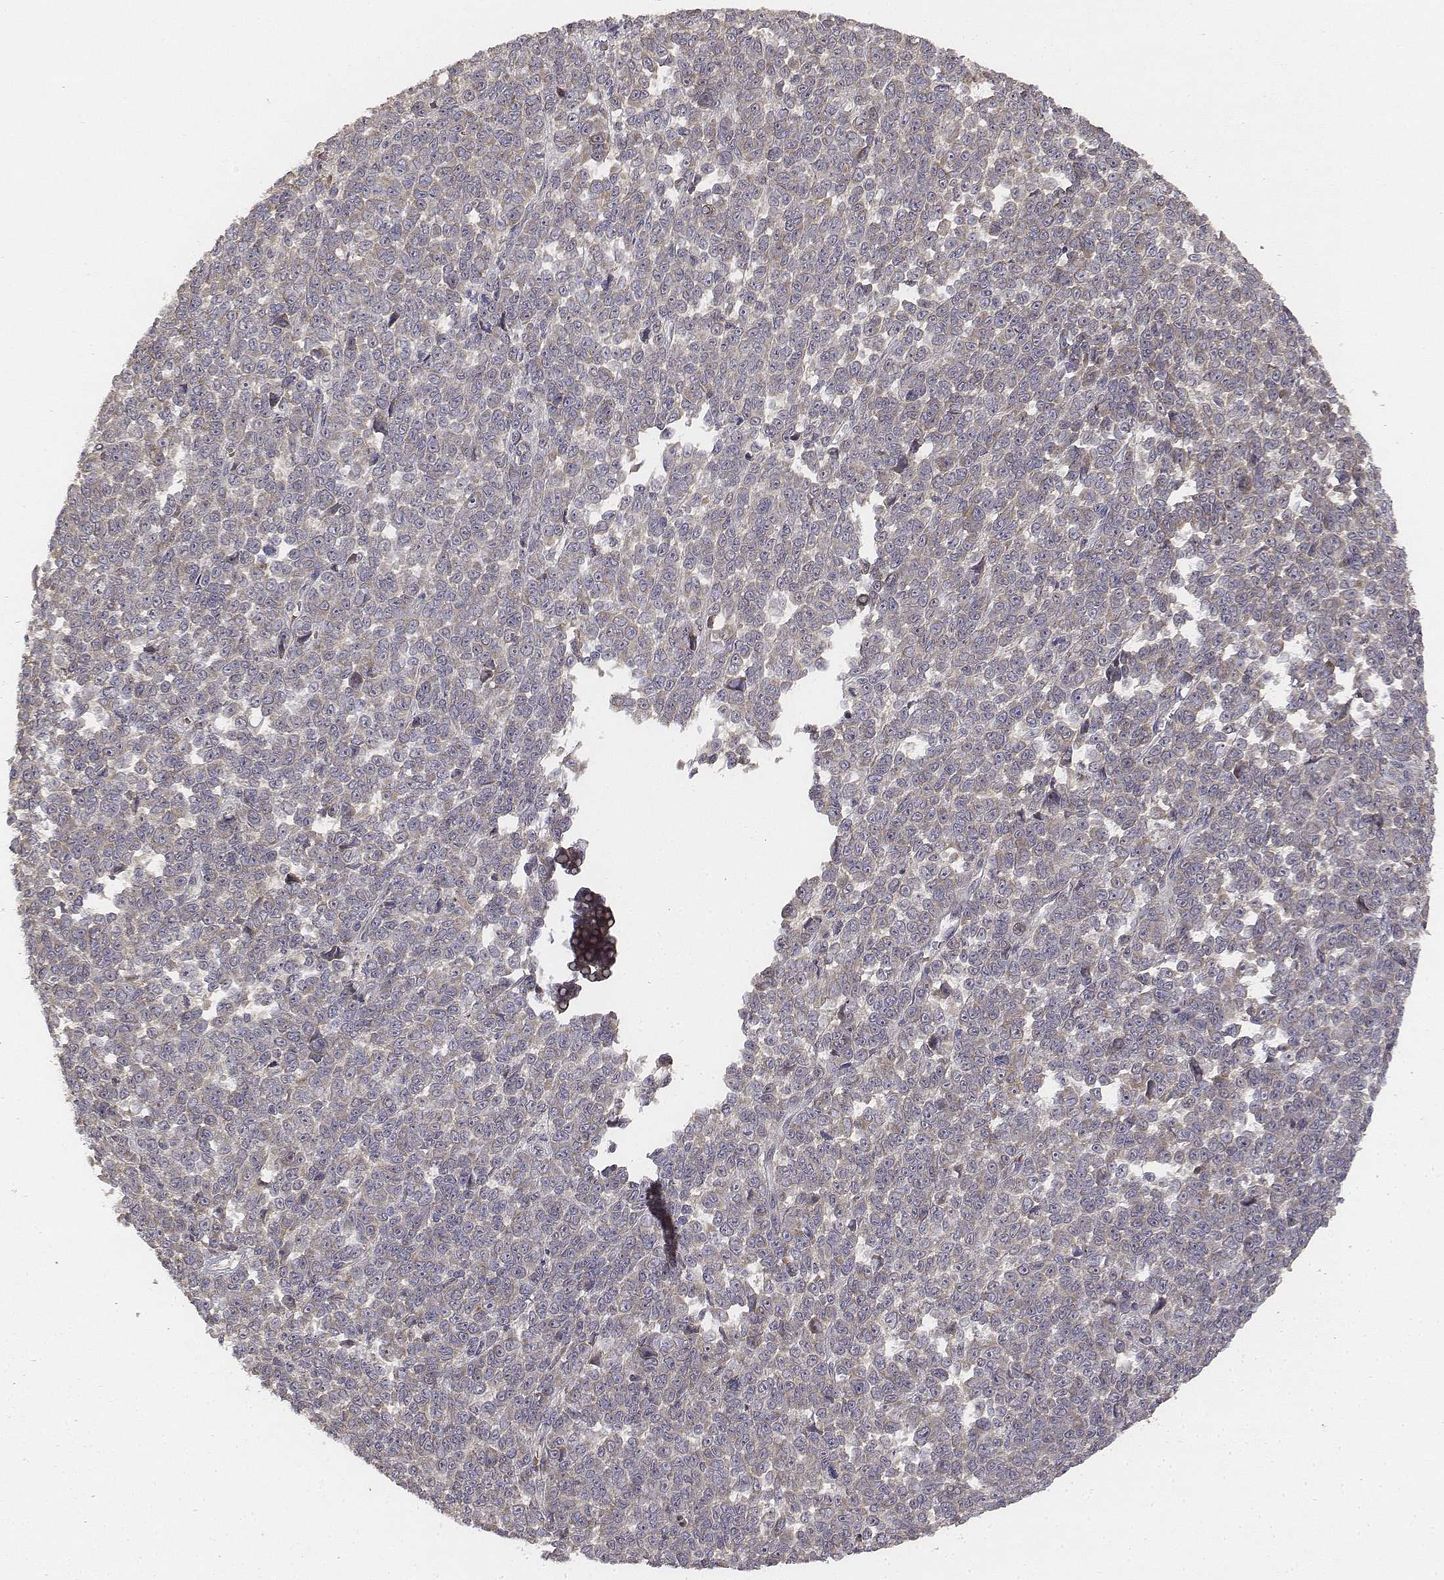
{"staining": {"intensity": "weak", "quantity": "25%-75%", "location": "cytoplasmic/membranous"}, "tissue": "melanoma", "cell_type": "Tumor cells", "image_type": "cancer", "snomed": [{"axis": "morphology", "description": "Malignant melanoma, NOS"}, {"axis": "topography", "description": "Skin"}], "caption": "Protein staining exhibits weak cytoplasmic/membranous expression in approximately 25%-75% of tumor cells in malignant melanoma.", "gene": "FBXO21", "patient": {"sex": "female", "age": 95}}